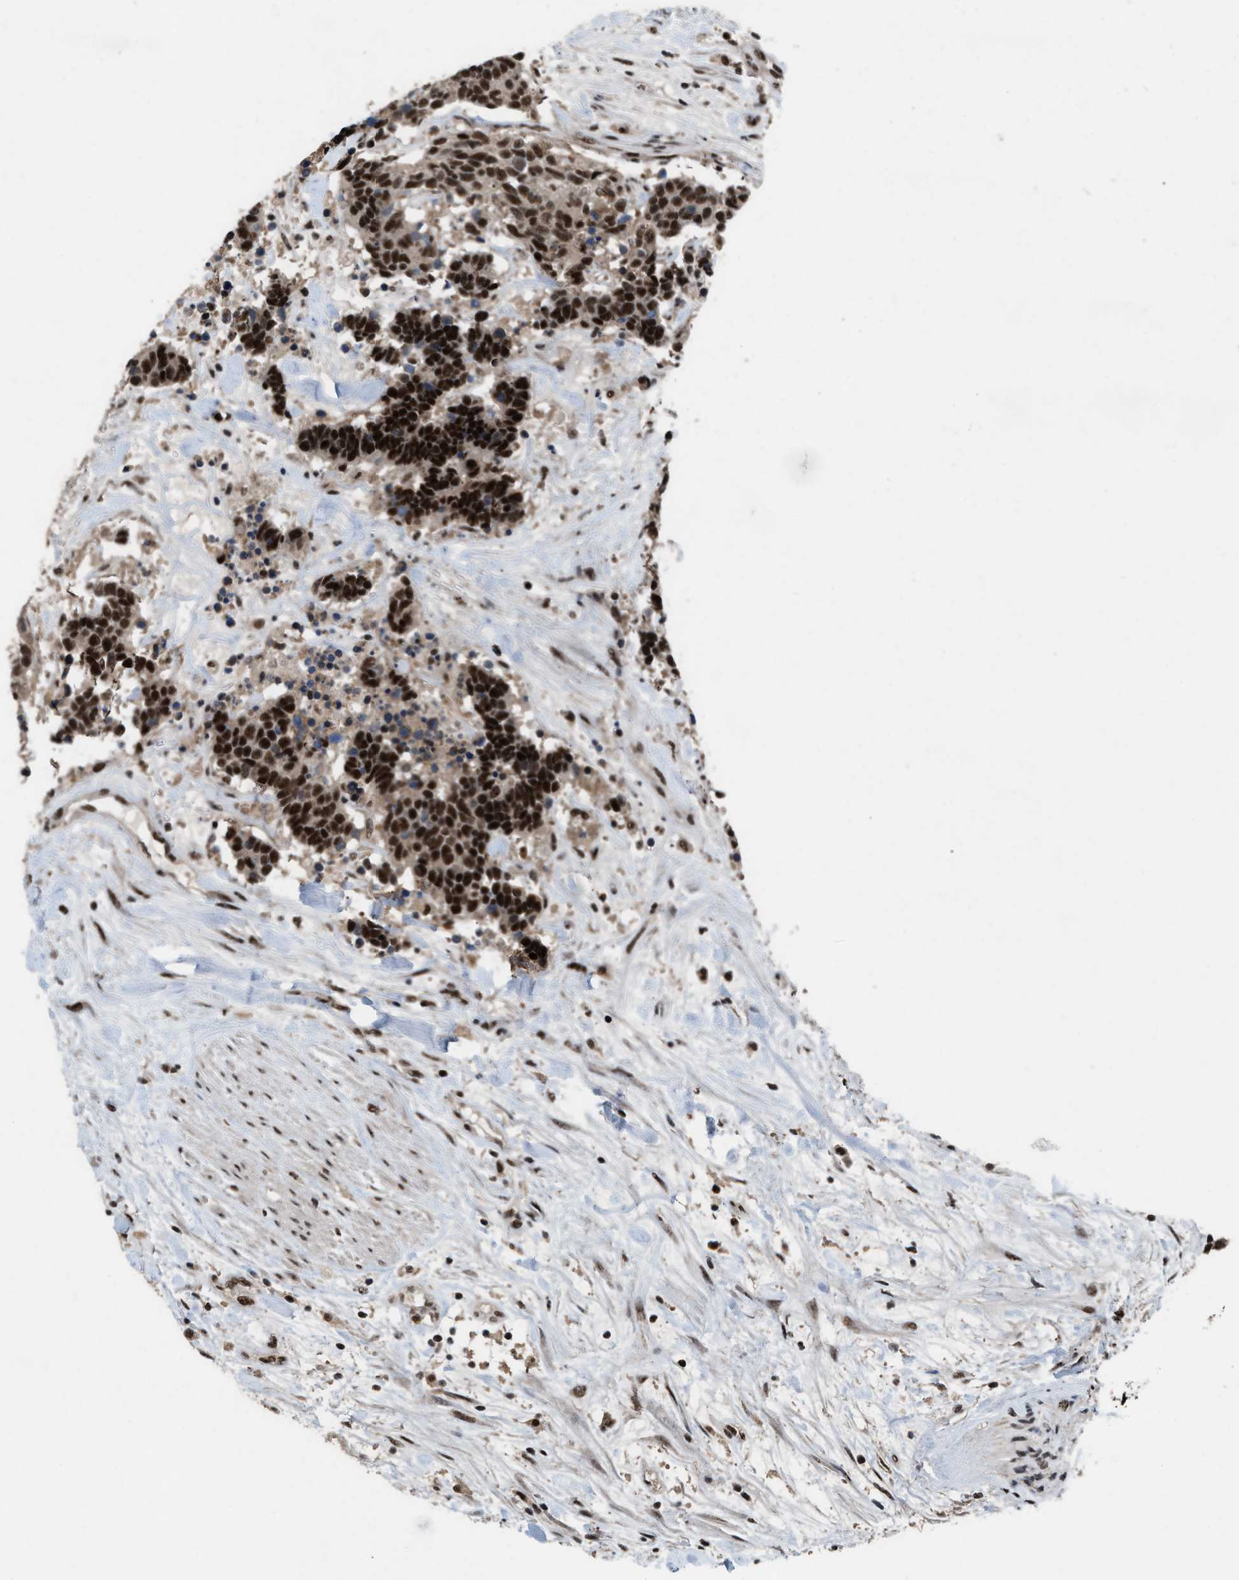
{"staining": {"intensity": "strong", "quantity": ">75%", "location": "nuclear"}, "tissue": "carcinoid", "cell_type": "Tumor cells", "image_type": "cancer", "snomed": [{"axis": "morphology", "description": "Carcinoma, NOS"}, {"axis": "morphology", "description": "Carcinoid, malignant, NOS"}, {"axis": "topography", "description": "Urinary bladder"}], "caption": "Strong nuclear protein expression is appreciated in approximately >75% of tumor cells in malignant carcinoid.", "gene": "PRPF4", "patient": {"sex": "male", "age": 57}}